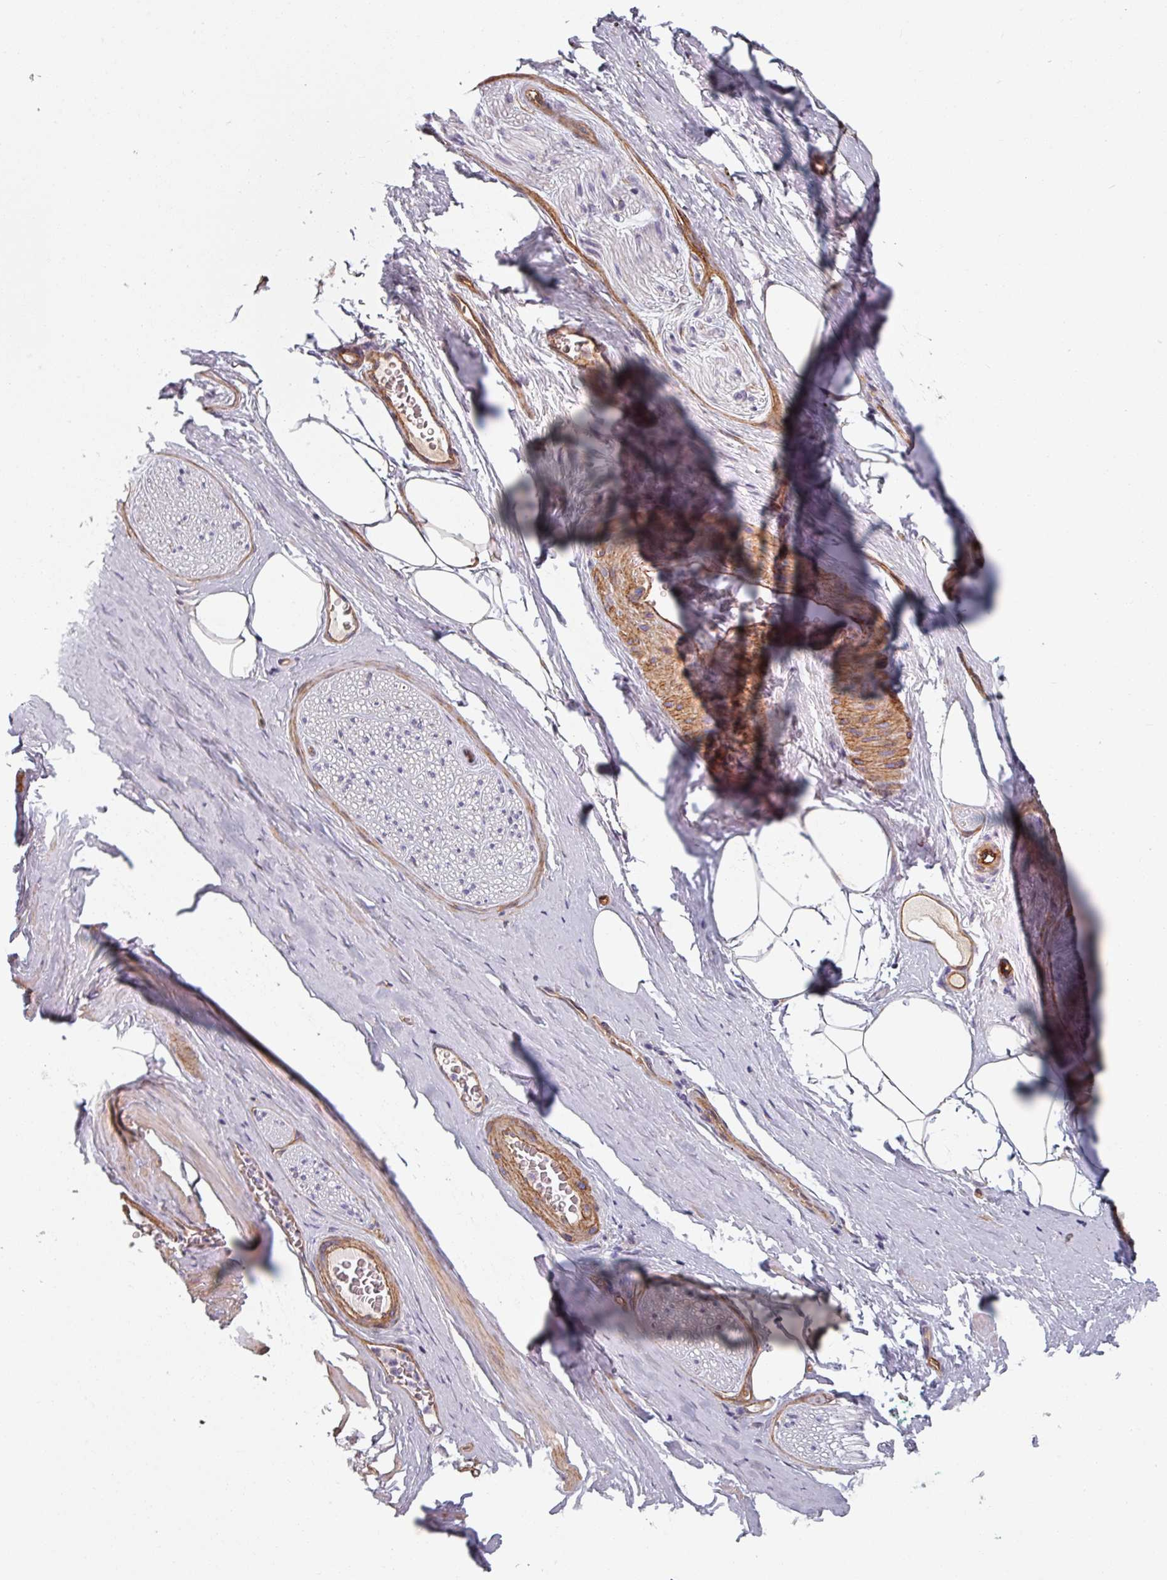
{"staining": {"intensity": "weak", "quantity": "25%-75%", "location": "cytoplasmic/membranous"}, "tissue": "adipose tissue", "cell_type": "Adipocytes", "image_type": "normal", "snomed": [{"axis": "morphology", "description": "Normal tissue, NOS"}, {"axis": "morphology", "description": "Adenocarcinoma, High grade"}, {"axis": "topography", "description": "Prostate"}, {"axis": "topography", "description": "Peripheral nerve tissue"}], "caption": "The micrograph demonstrates a brown stain indicating the presence of a protein in the cytoplasmic/membranous of adipocytes in adipose tissue. (Stains: DAB in brown, nuclei in blue, Microscopy: brightfield microscopy at high magnification).", "gene": "C4BPB", "patient": {"sex": "male", "age": 68}}